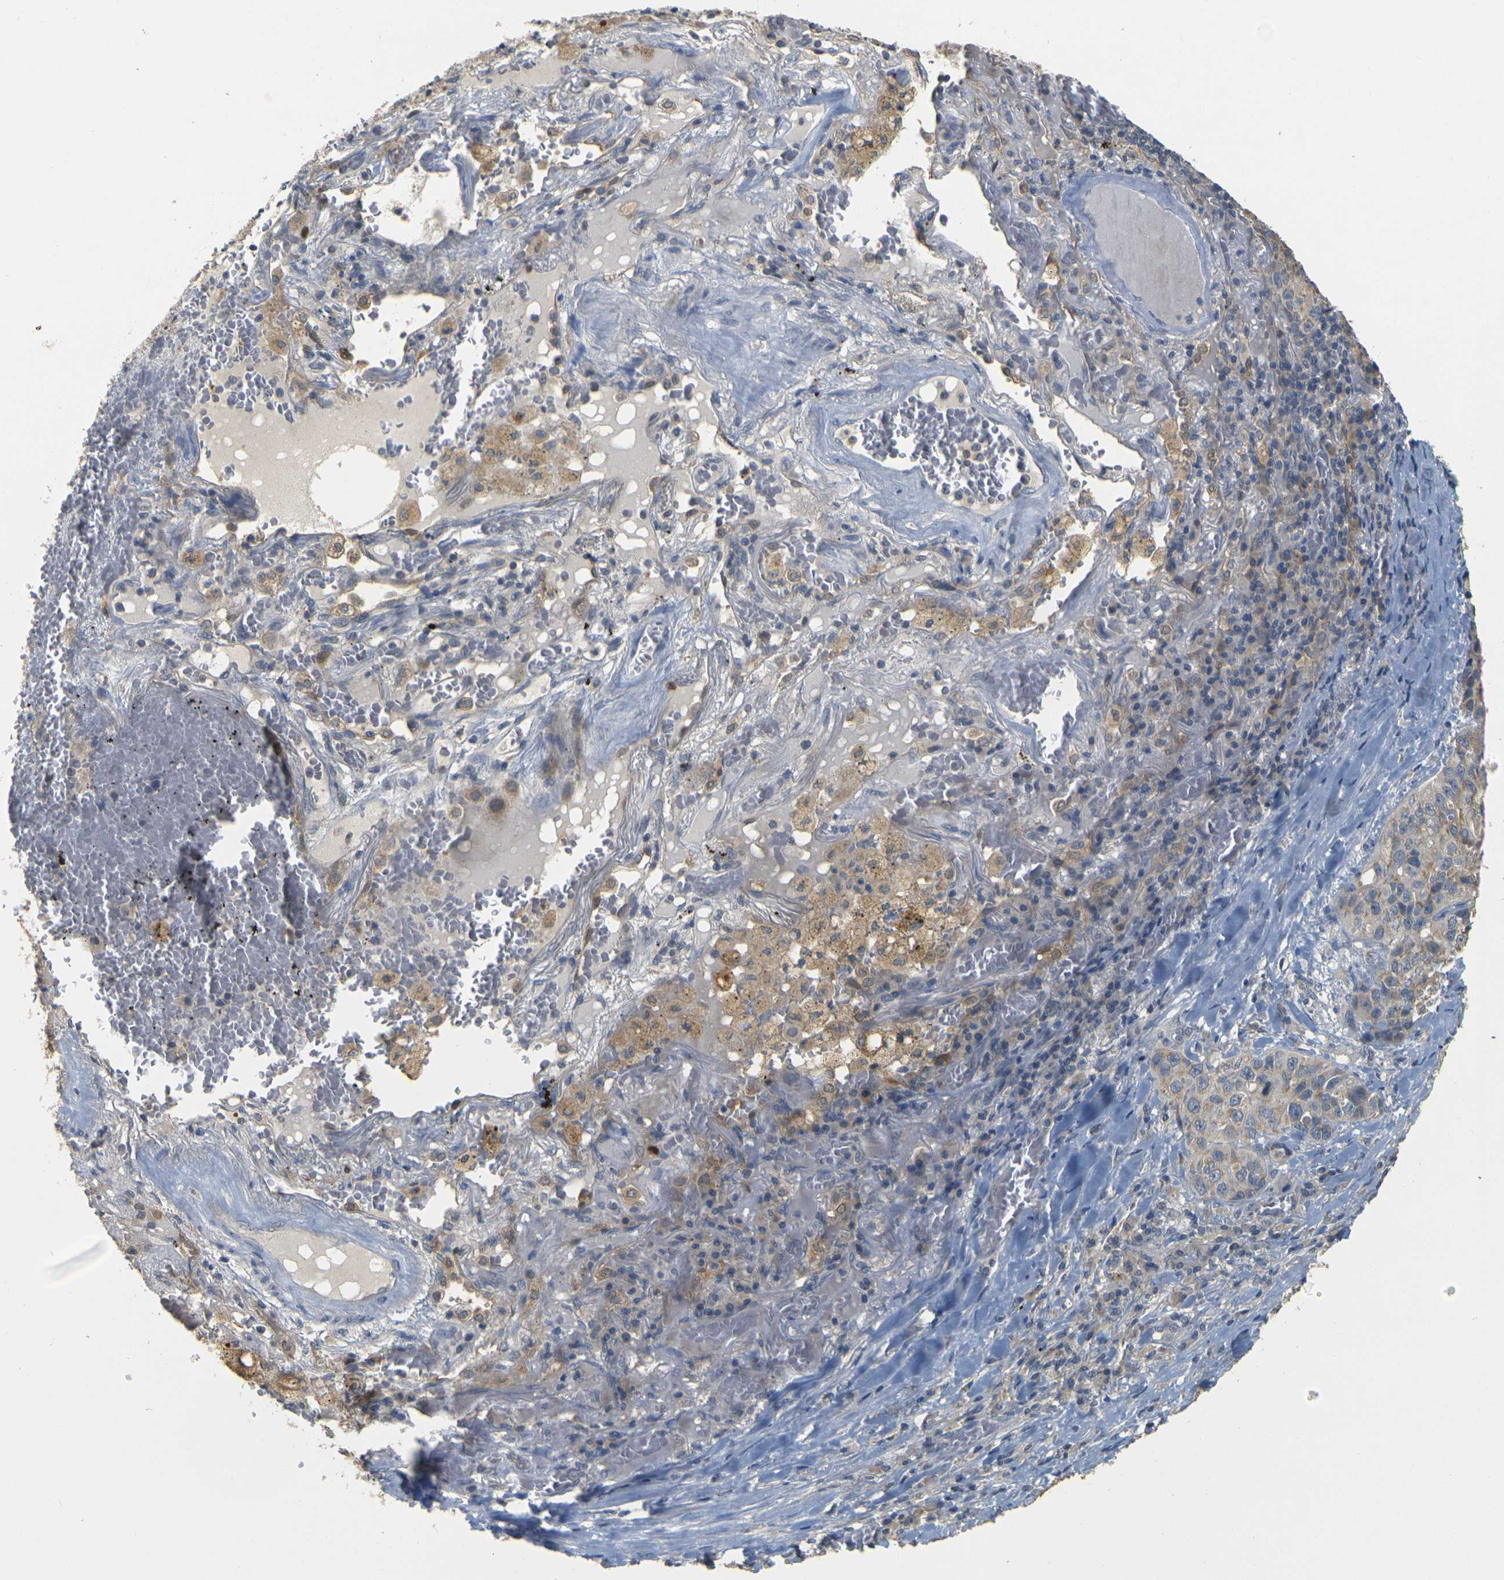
{"staining": {"intensity": "weak", "quantity": ">75%", "location": "cytoplasmic/membranous"}, "tissue": "lung cancer", "cell_type": "Tumor cells", "image_type": "cancer", "snomed": [{"axis": "morphology", "description": "Squamous cell carcinoma, NOS"}, {"axis": "topography", "description": "Lung"}], "caption": "The immunohistochemical stain shows weak cytoplasmic/membranous positivity in tumor cells of lung cancer (squamous cell carcinoma) tissue.", "gene": "GDAP1", "patient": {"sex": "male", "age": 57}}